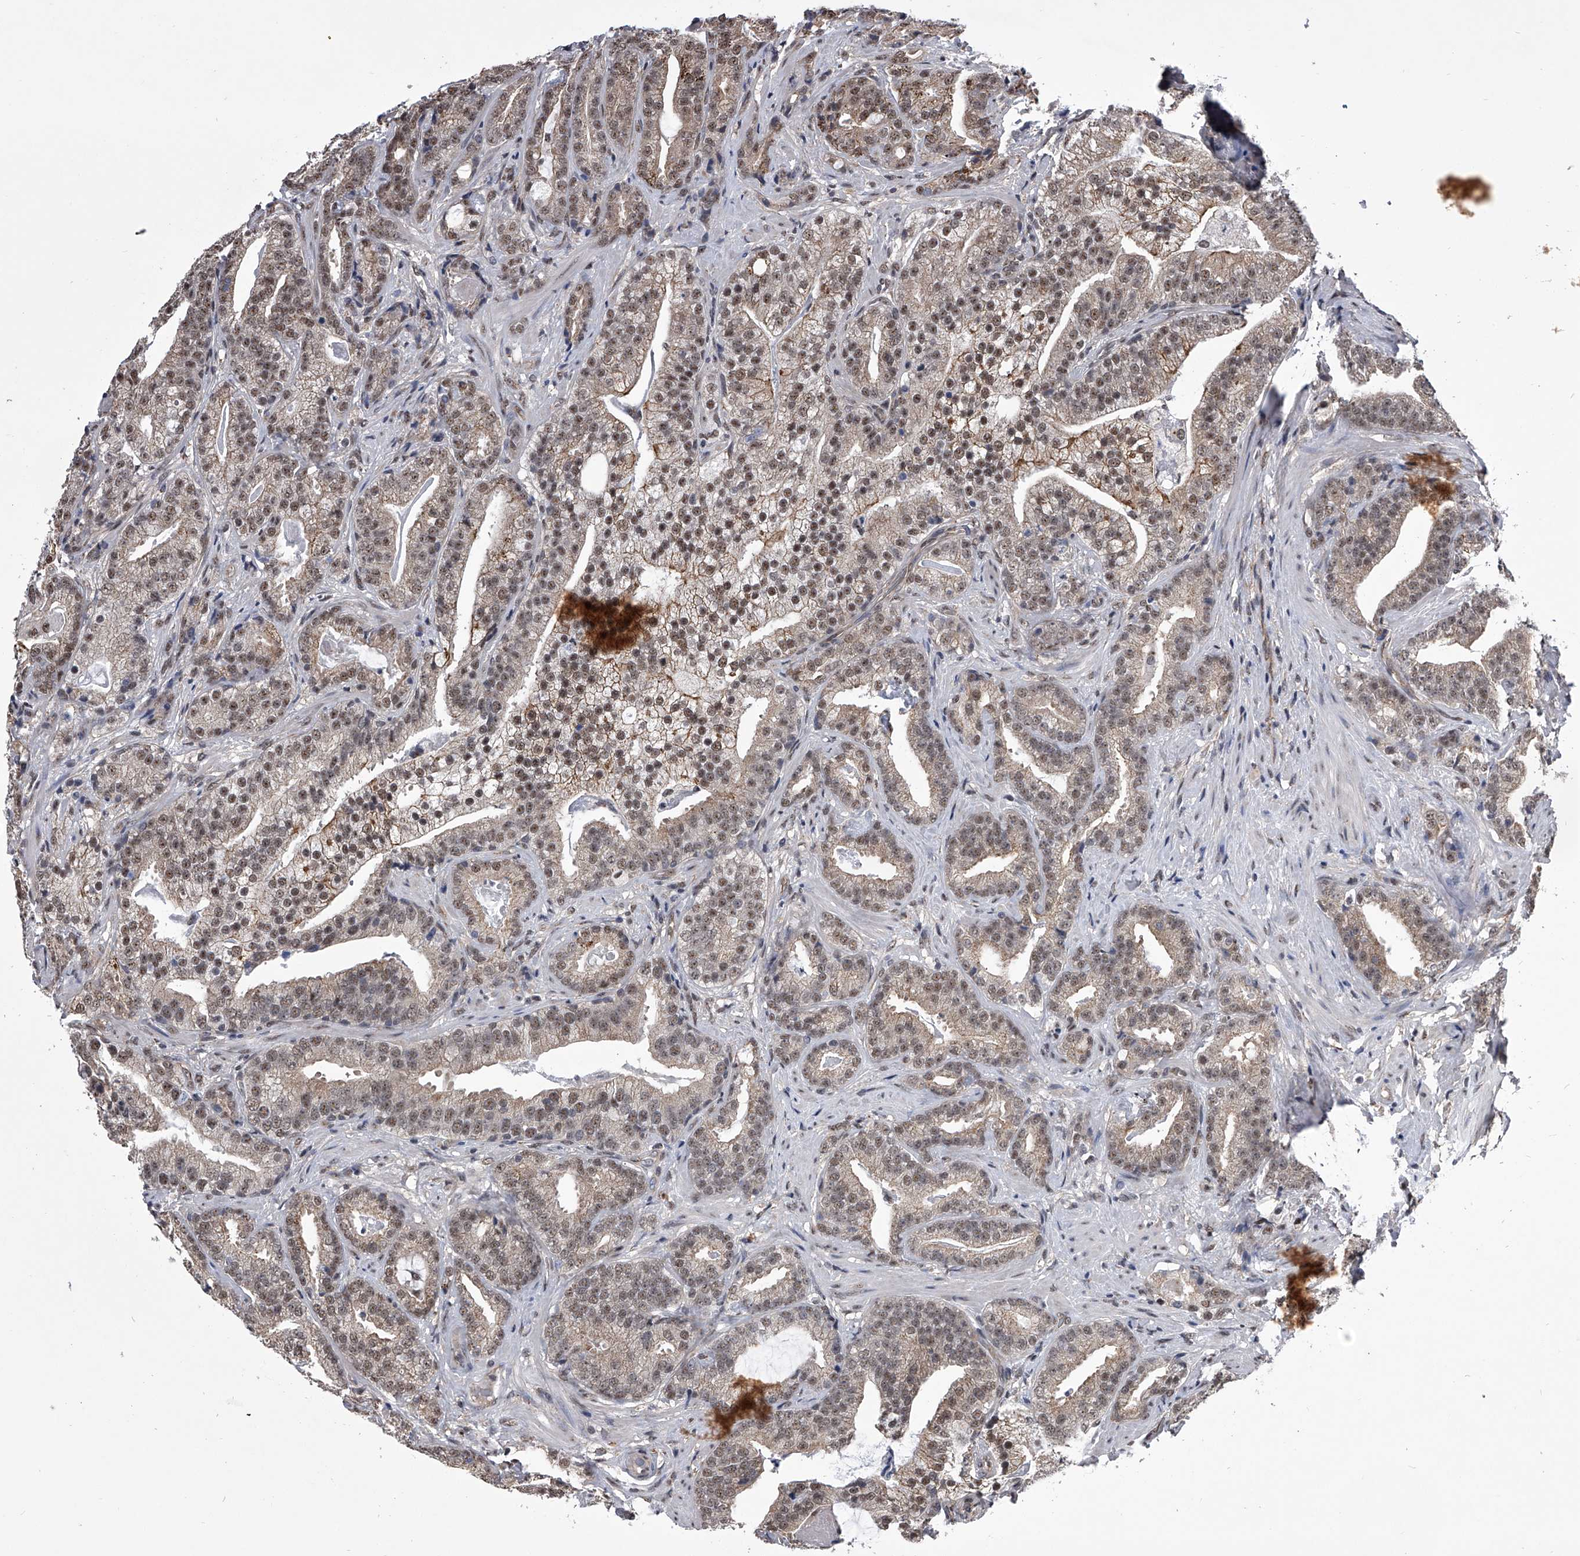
{"staining": {"intensity": "weak", "quantity": ">75%", "location": "cytoplasmic/membranous,nuclear"}, "tissue": "prostate cancer", "cell_type": "Tumor cells", "image_type": "cancer", "snomed": [{"axis": "morphology", "description": "Adenocarcinoma, Low grade"}, {"axis": "topography", "description": "Prostate"}], "caption": "DAB immunohistochemical staining of human prostate adenocarcinoma (low-grade) demonstrates weak cytoplasmic/membranous and nuclear protein expression in about >75% of tumor cells.", "gene": "ZNF76", "patient": {"sex": "male", "age": 67}}